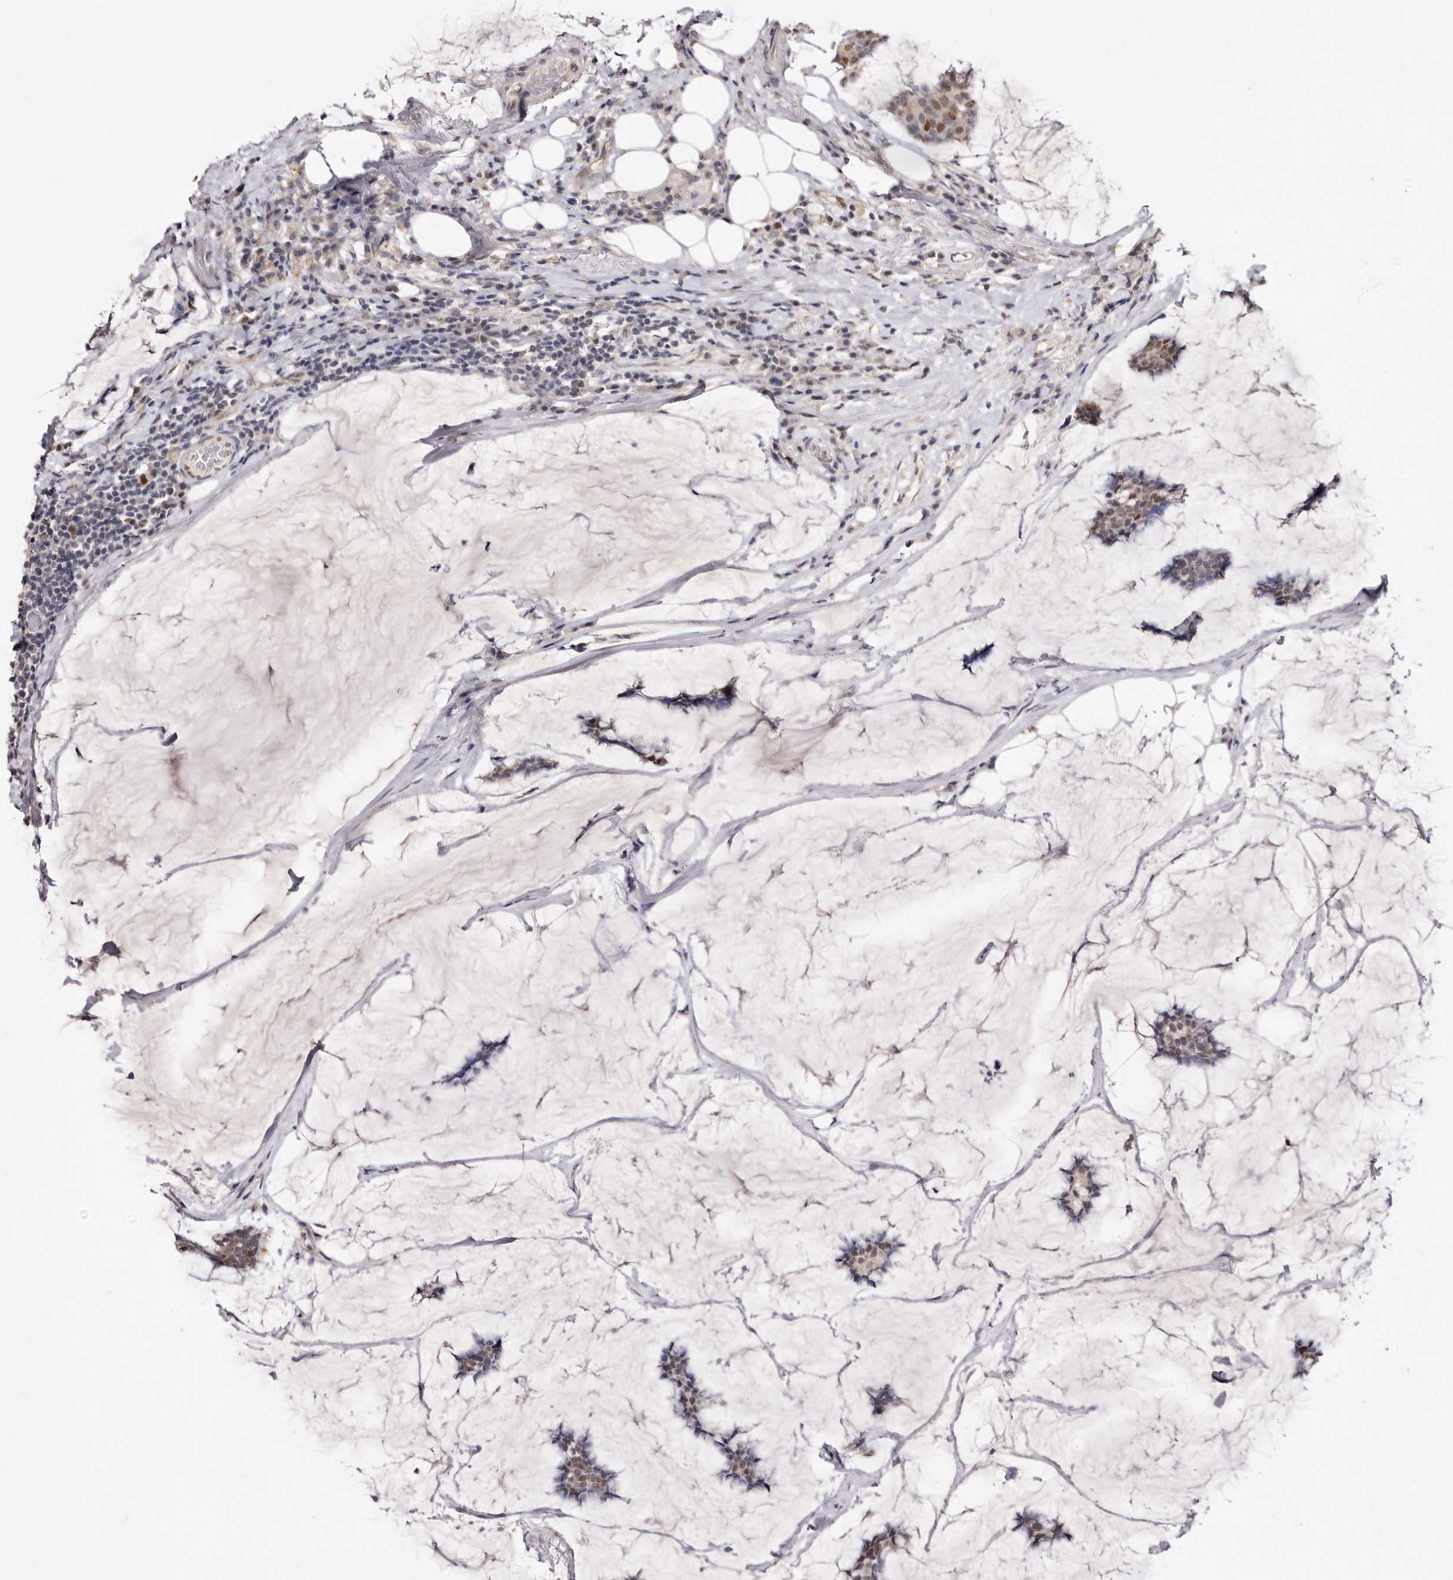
{"staining": {"intensity": "moderate", "quantity": "25%-75%", "location": "nuclear"}, "tissue": "breast cancer", "cell_type": "Tumor cells", "image_type": "cancer", "snomed": [{"axis": "morphology", "description": "Duct carcinoma"}, {"axis": "topography", "description": "Breast"}], "caption": "There is medium levels of moderate nuclear positivity in tumor cells of breast cancer, as demonstrated by immunohistochemical staining (brown color).", "gene": "NOTCH1", "patient": {"sex": "female", "age": 93}}